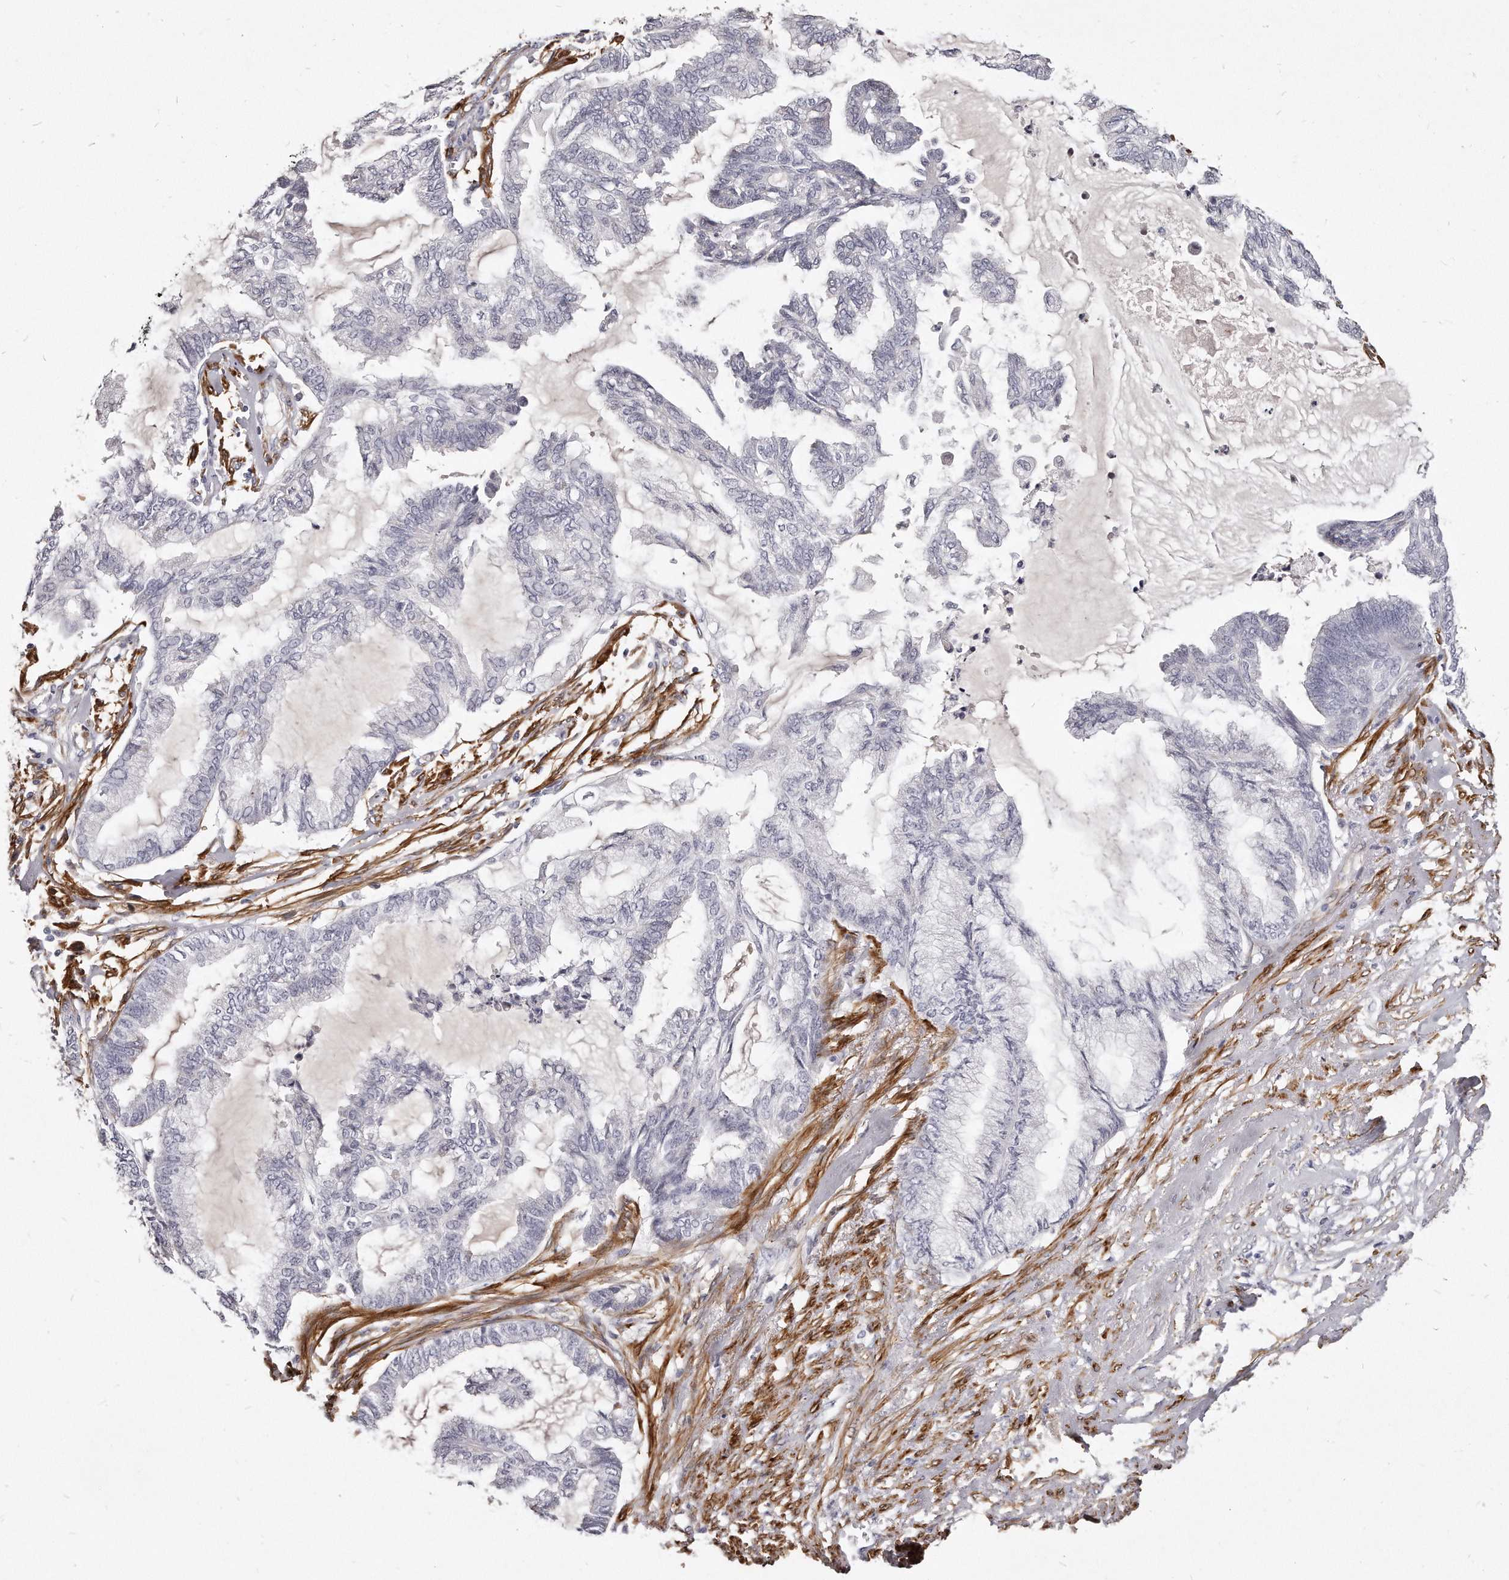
{"staining": {"intensity": "negative", "quantity": "none", "location": "none"}, "tissue": "endometrial cancer", "cell_type": "Tumor cells", "image_type": "cancer", "snomed": [{"axis": "morphology", "description": "Adenocarcinoma, NOS"}, {"axis": "topography", "description": "Endometrium"}], "caption": "Human endometrial cancer stained for a protein using immunohistochemistry (IHC) displays no staining in tumor cells.", "gene": "LMOD1", "patient": {"sex": "female", "age": 86}}